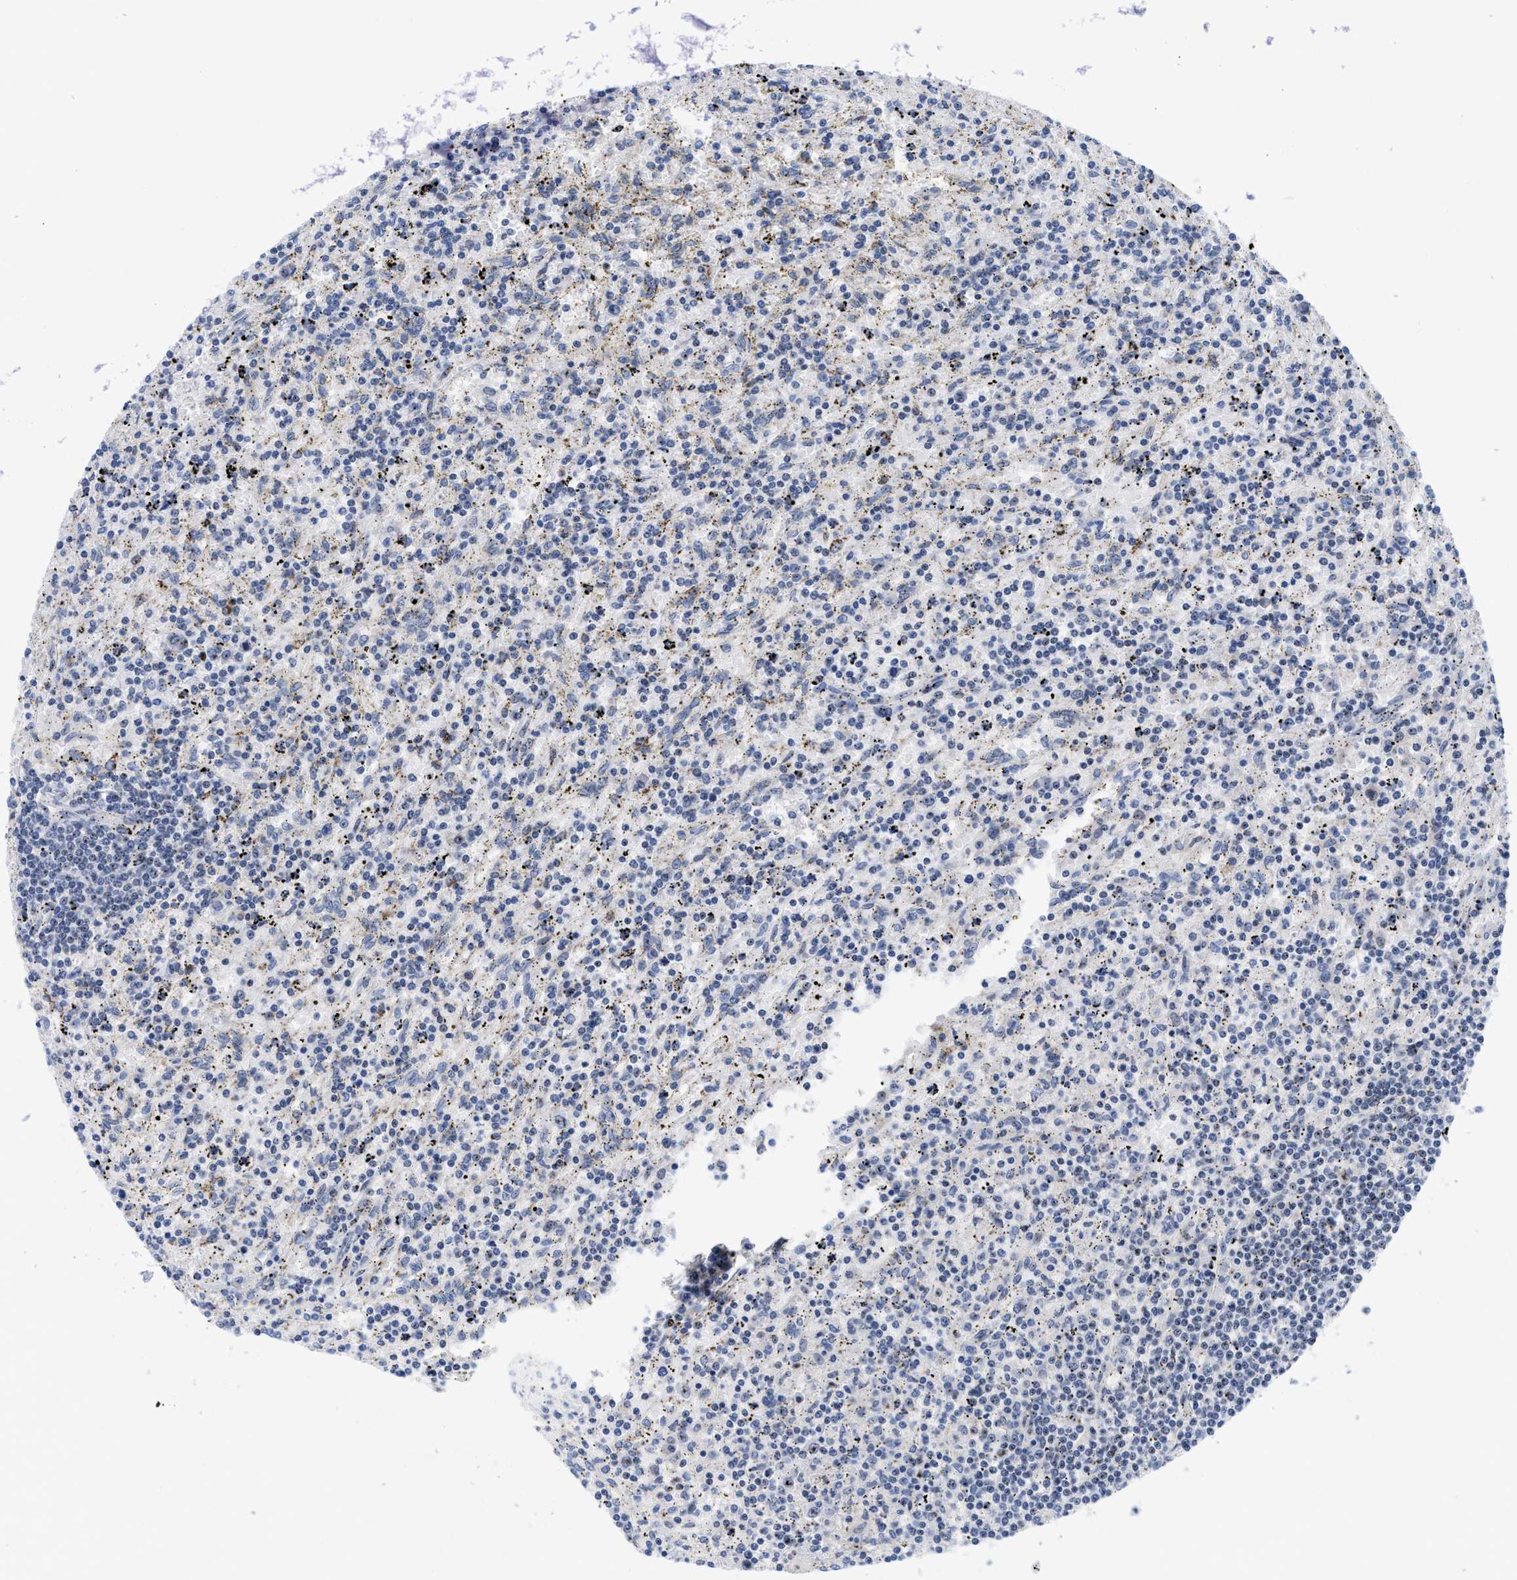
{"staining": {"intensity": "moderate", "quantity": "<25%", "location": "nuclear"}, "tissue": "lymphoma", "cell_type": "Tumor cells", "image_type": "cancer", "snomed": [{"axis": "morphology", "description": "Malignant lymphoma, non-Hodgkin's type, Low grade"}, {"axis": "topography", "description": "Spleen"}], "caption": "About <25% of tumor cells in lymphoma demonstrate moderate nuclear protein staining as visualized by brown immunohistochemical staining.", "gene": "NOP58", "patient": {"sex": "male", "age": 76}}